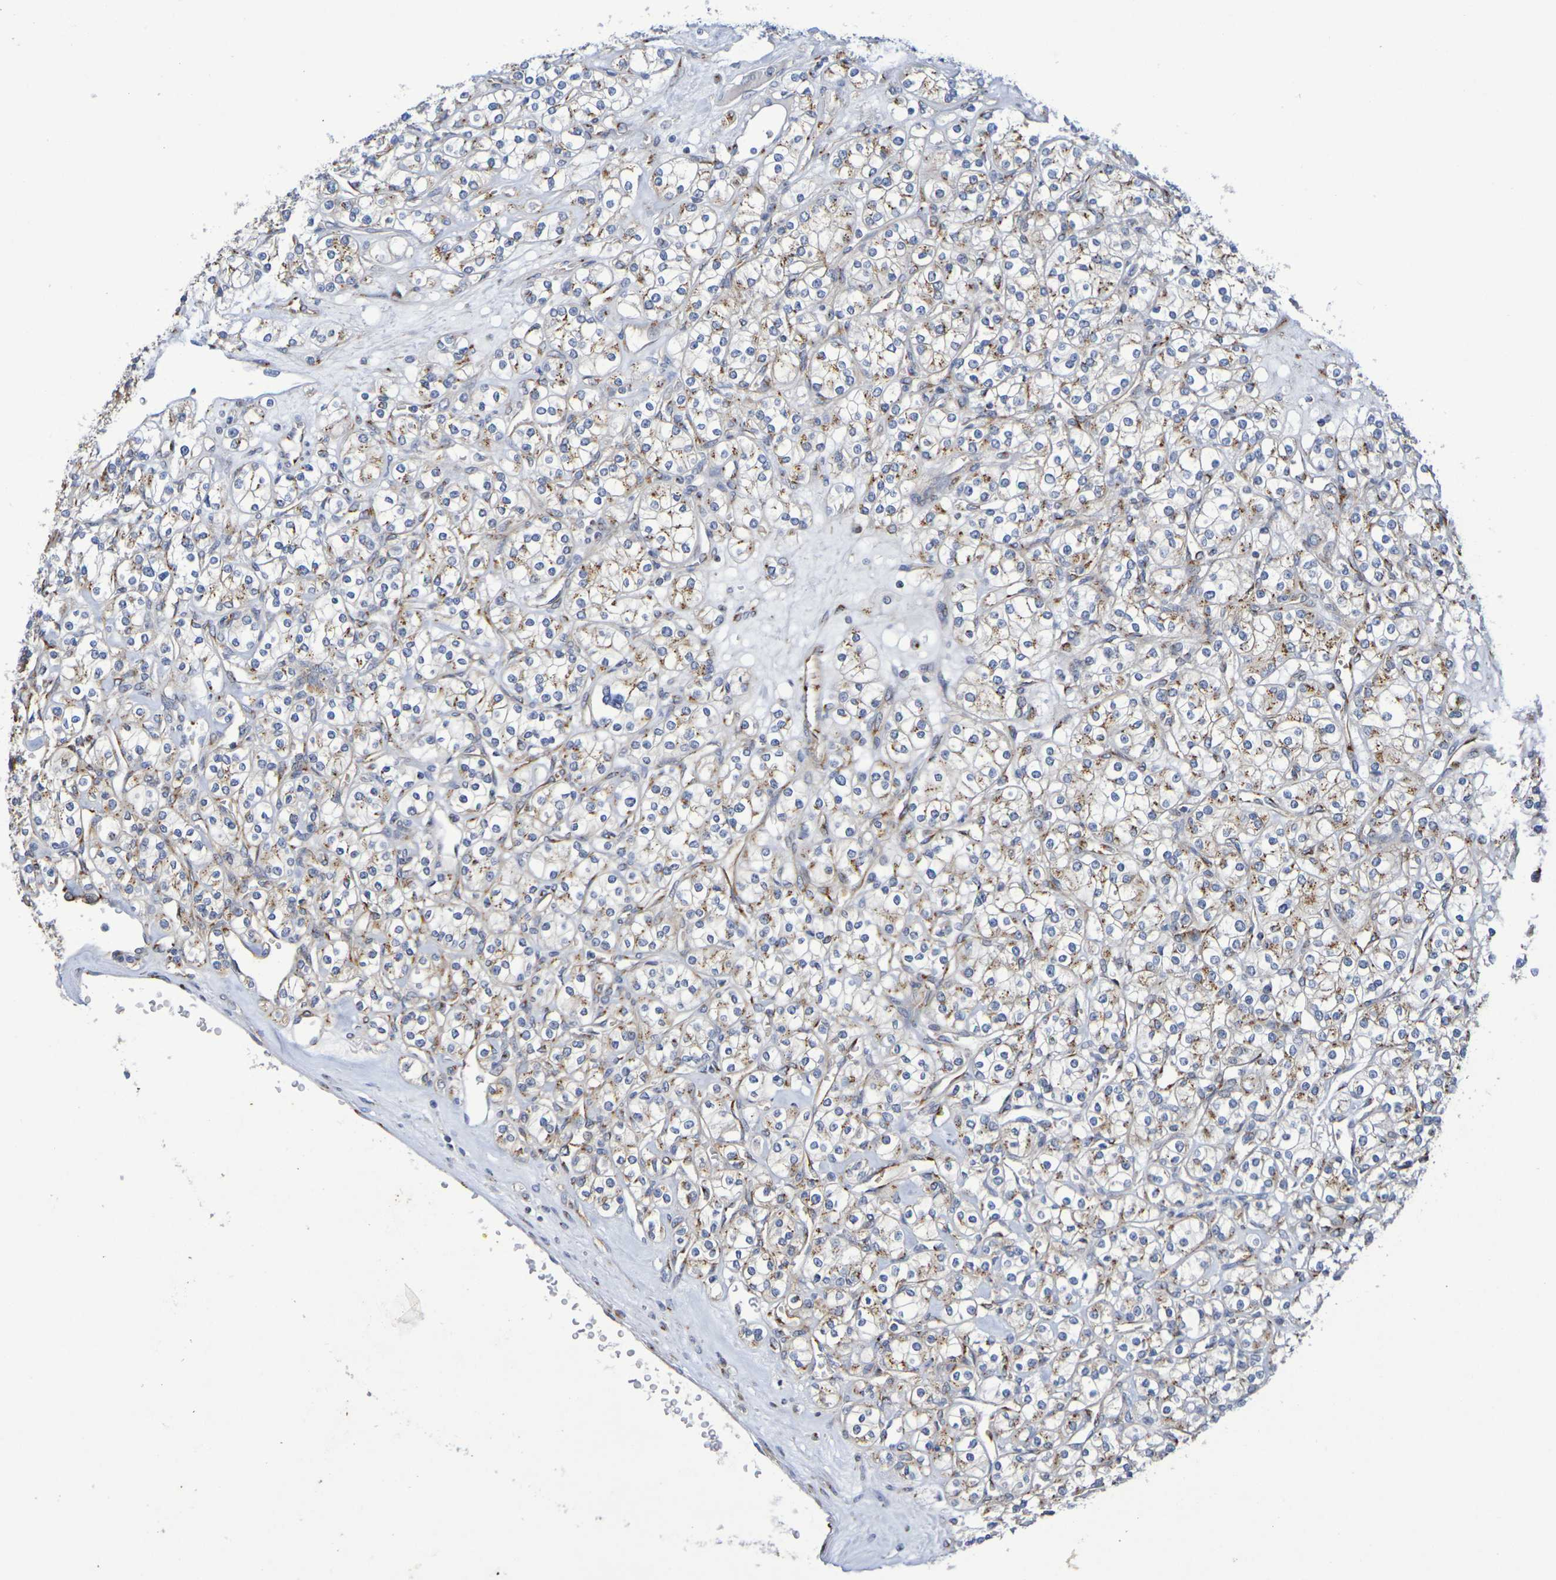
{"staining": {"intensity": "weak", "quantity": ">75%", "location": "cytoplasmic/membranous"}, "tissue": "renal cancer", "cell_type": "Tumor cells", "image_type": "cancer", "snomed": [{"axis": "morphology", "description": "Adenocarcinoma, NOS"}, {"axis": "topography", "description": "Kidney"}], "caption": "IHC (DAB (3,3'-diaminobenzidine)) staining of human adenocarcinoma (renal) shows weak cytoplasmic/membranous protein expression in approximately >75% of tumor cells.", "gene": "DCP2", "patient": {"sex": "male", "age": 77}}